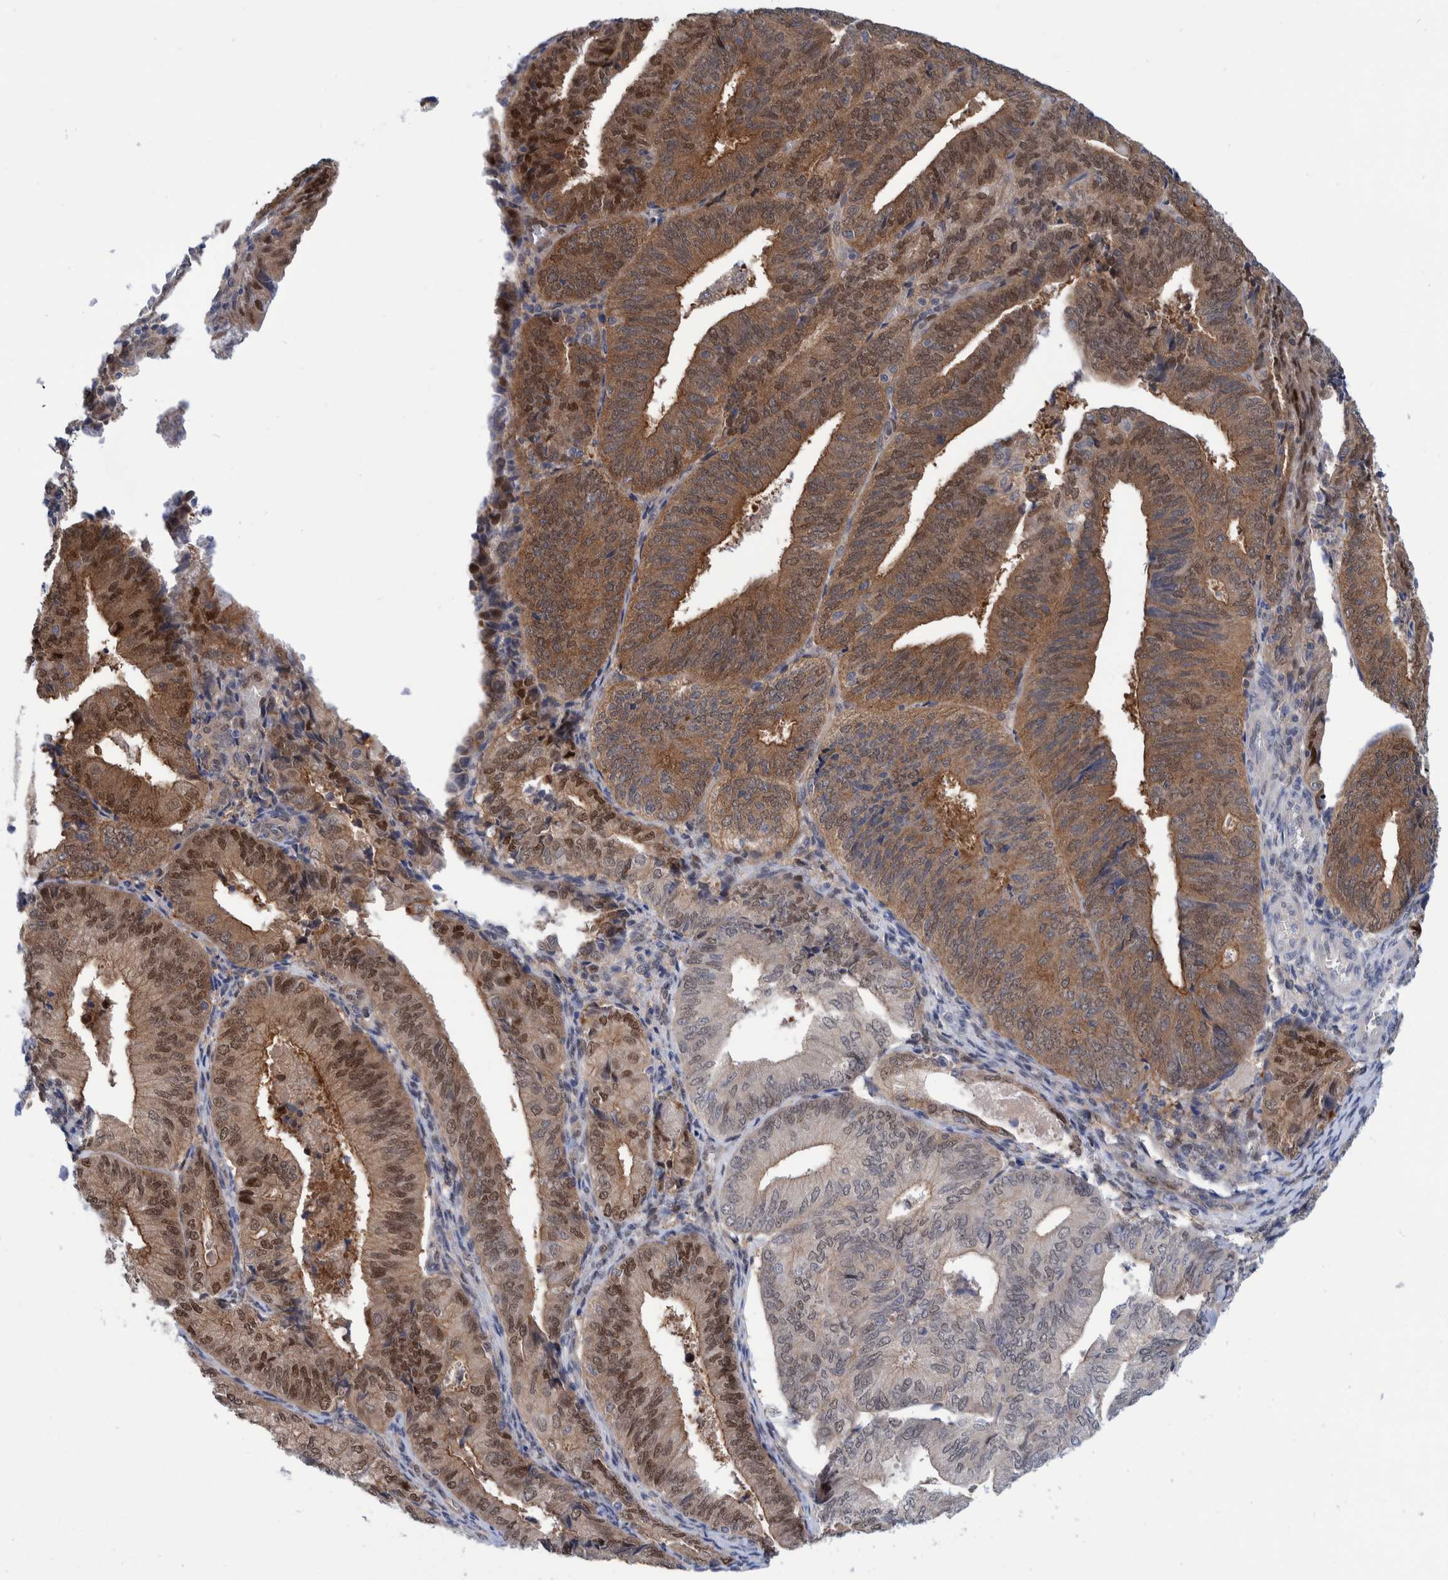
{"staining": {"intensity": "moderate", "quantity": ">75%", "location": "cytoplasmic/membranous,nuclear"}, "tissue": "endometrial cancer", "cell_type": "Tumor cells", "image_type": "cancer", "snomed": [{"axis": "morphology", "description": "Adenocarcinoma, NOS"}, {"axis": "topography", "description": "Endometrium"}], "caption": "Moderate cytoplasmic/membranous and nuclear protein expression is seen in about >75% of tumor cells in adenocarcinoma (endometrial).", "gene": "PFAS", "patient": {"sex": "female", "age": 81}}